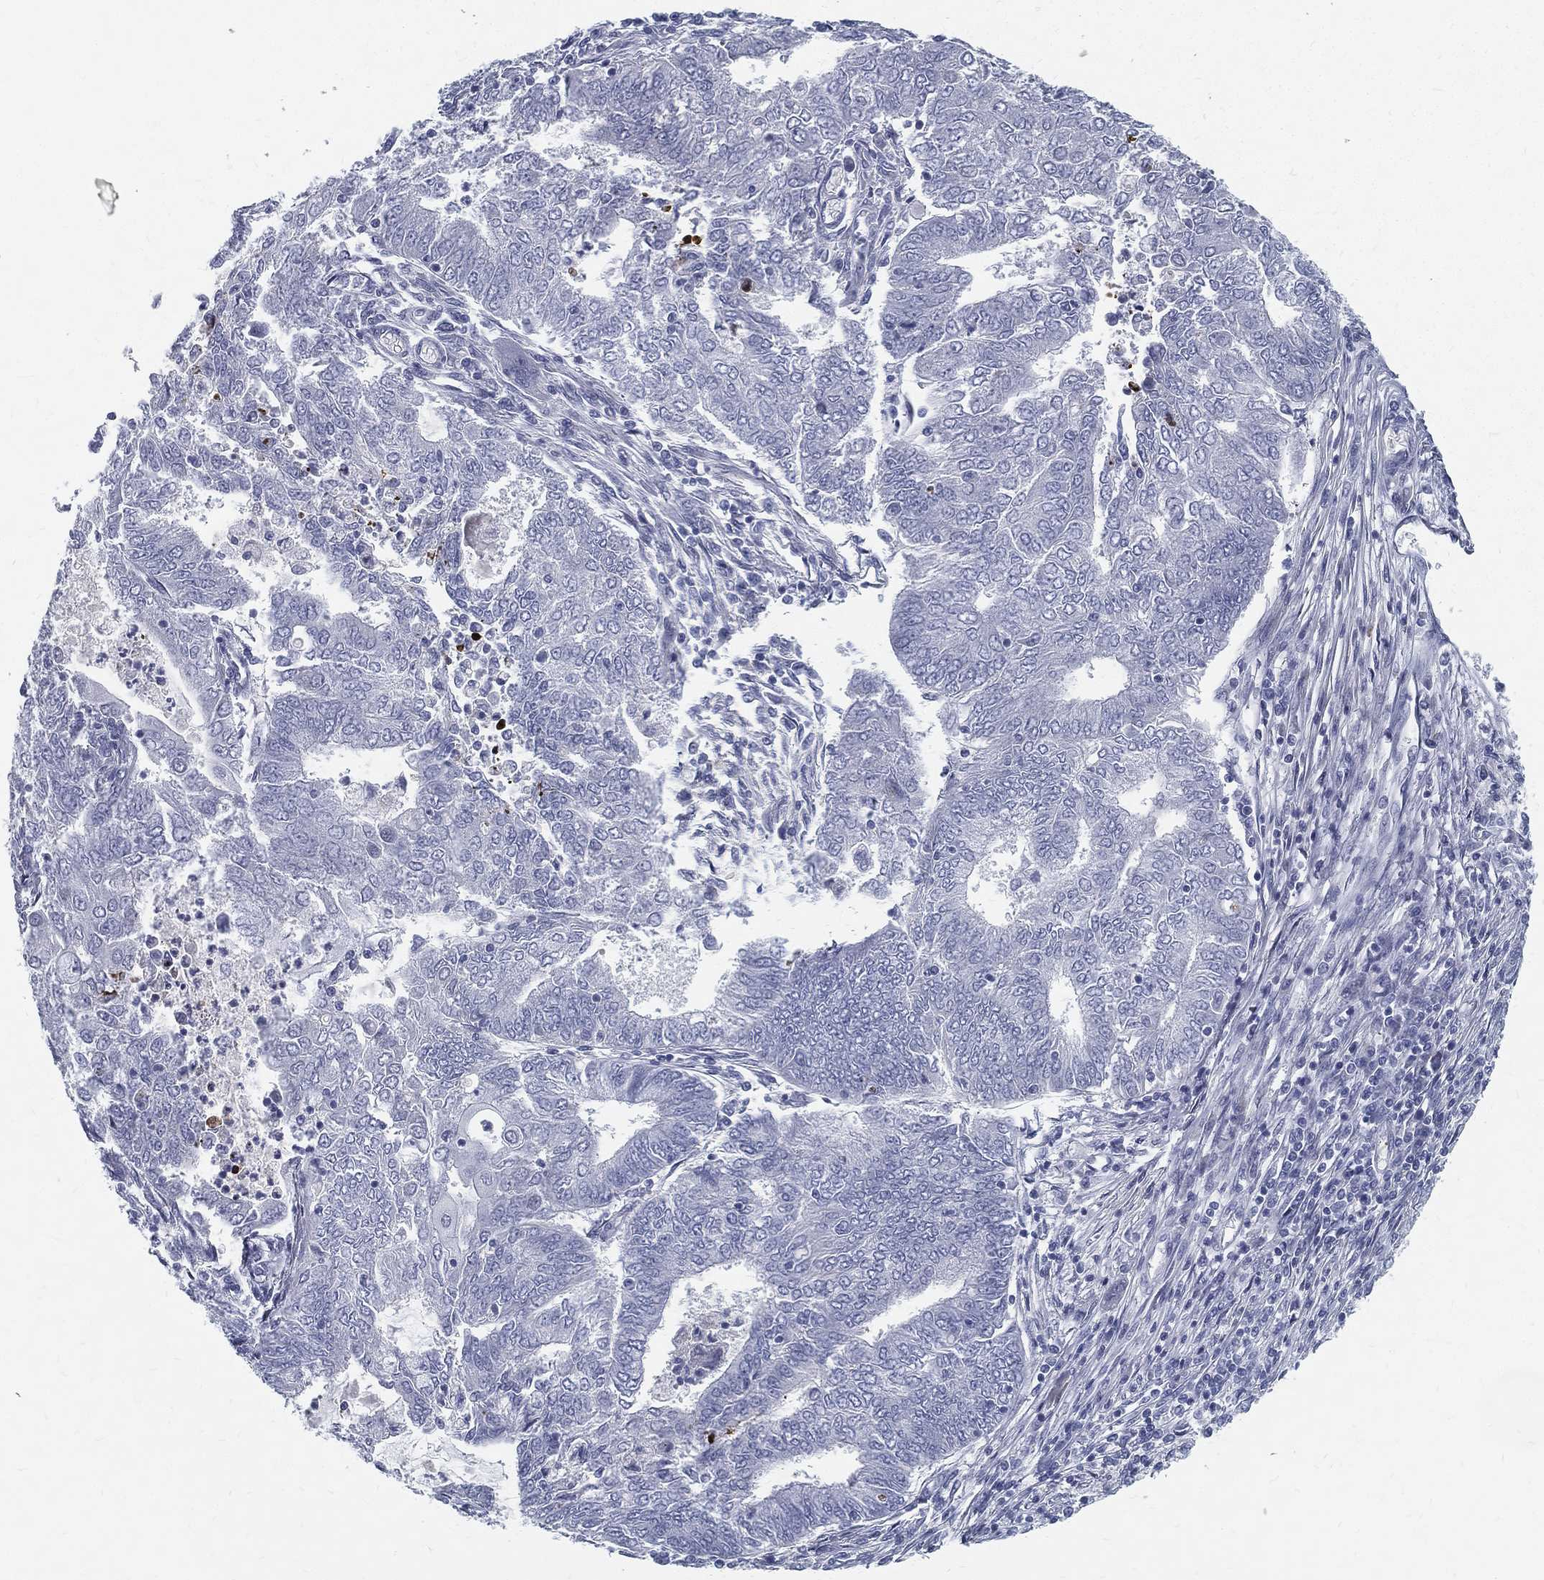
{"staining": {"intensity": "negative", "quantity": "none", "location": "none"}, "tissue": "endometrial cancer", "cell_type": "Tumor cells", "image_type": "cancer", "snomed": [{"axis": "morphology", "description": "Adenocarcinoma, NOS"}, {"axis": "topography", "description": "Endometrium"}], "caption": "IHC image of endometrial cancer (adenocarcinoma) stained for a protein (brown), which reveals no positivity in tumor cells. Nuclei are stained in blue.", "gene": "SPPL2C", "patient": {"sex": "female", "age": 62}}